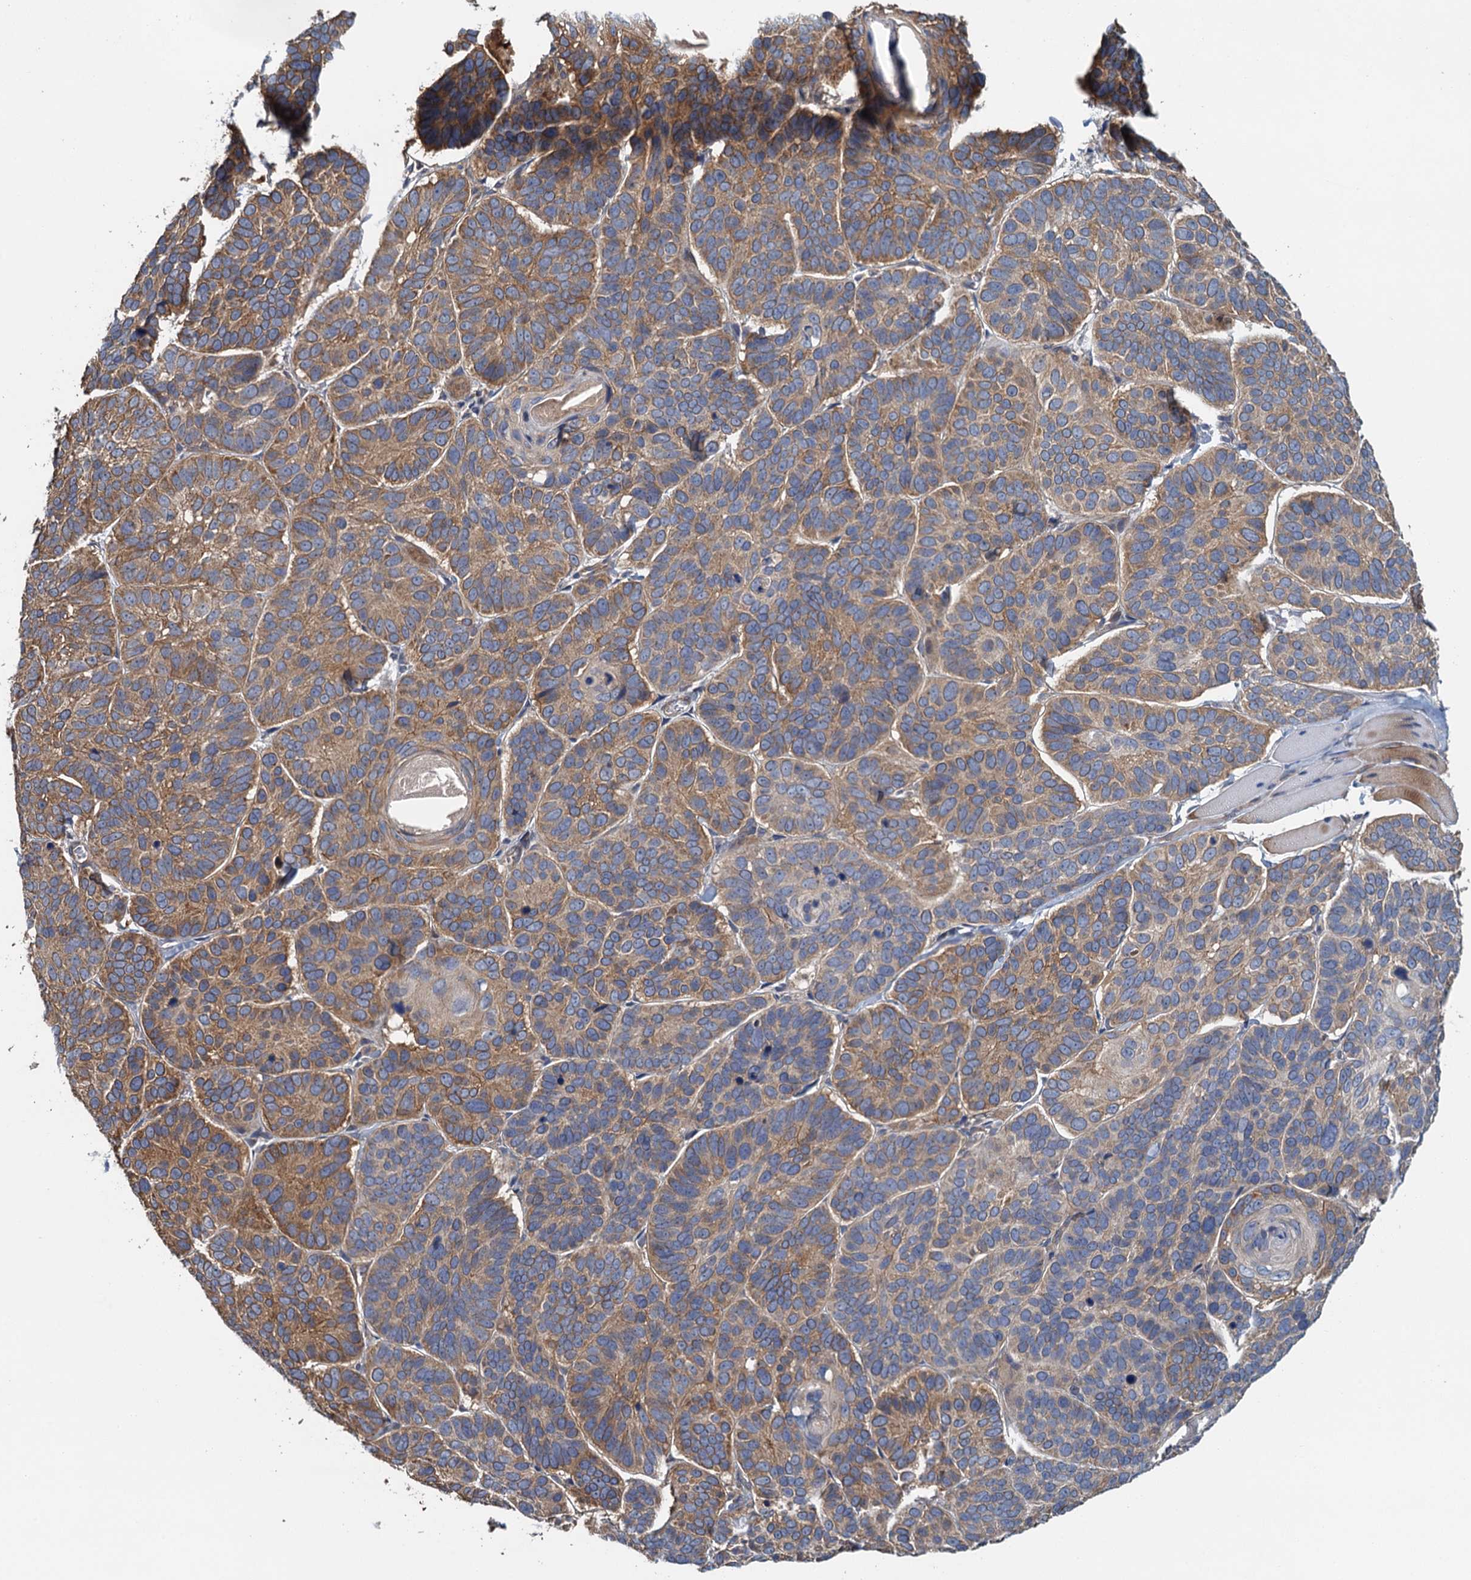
{"staining": {"intensity": "moderate", "quantity": ">75%", "location": "cytoplasmic/membranous"}, "tissue": "skin cancer", "cell_type": "Tumor cells", "image_type": "cancer", "snomed": [{"axis": "morphology", "description": "Basal cell carcinoma"}, {"axis": "topography", "description": "Skin"}], "caption": "Human skin cancer (basal cell carcinoma) stained for a protein (brown) exhibits moderate cytoplasmic/membranous positive expression in about >75% of tumor cells.", "gene": "MEAK7", "patient": {"sex": "male", "age": 62}}